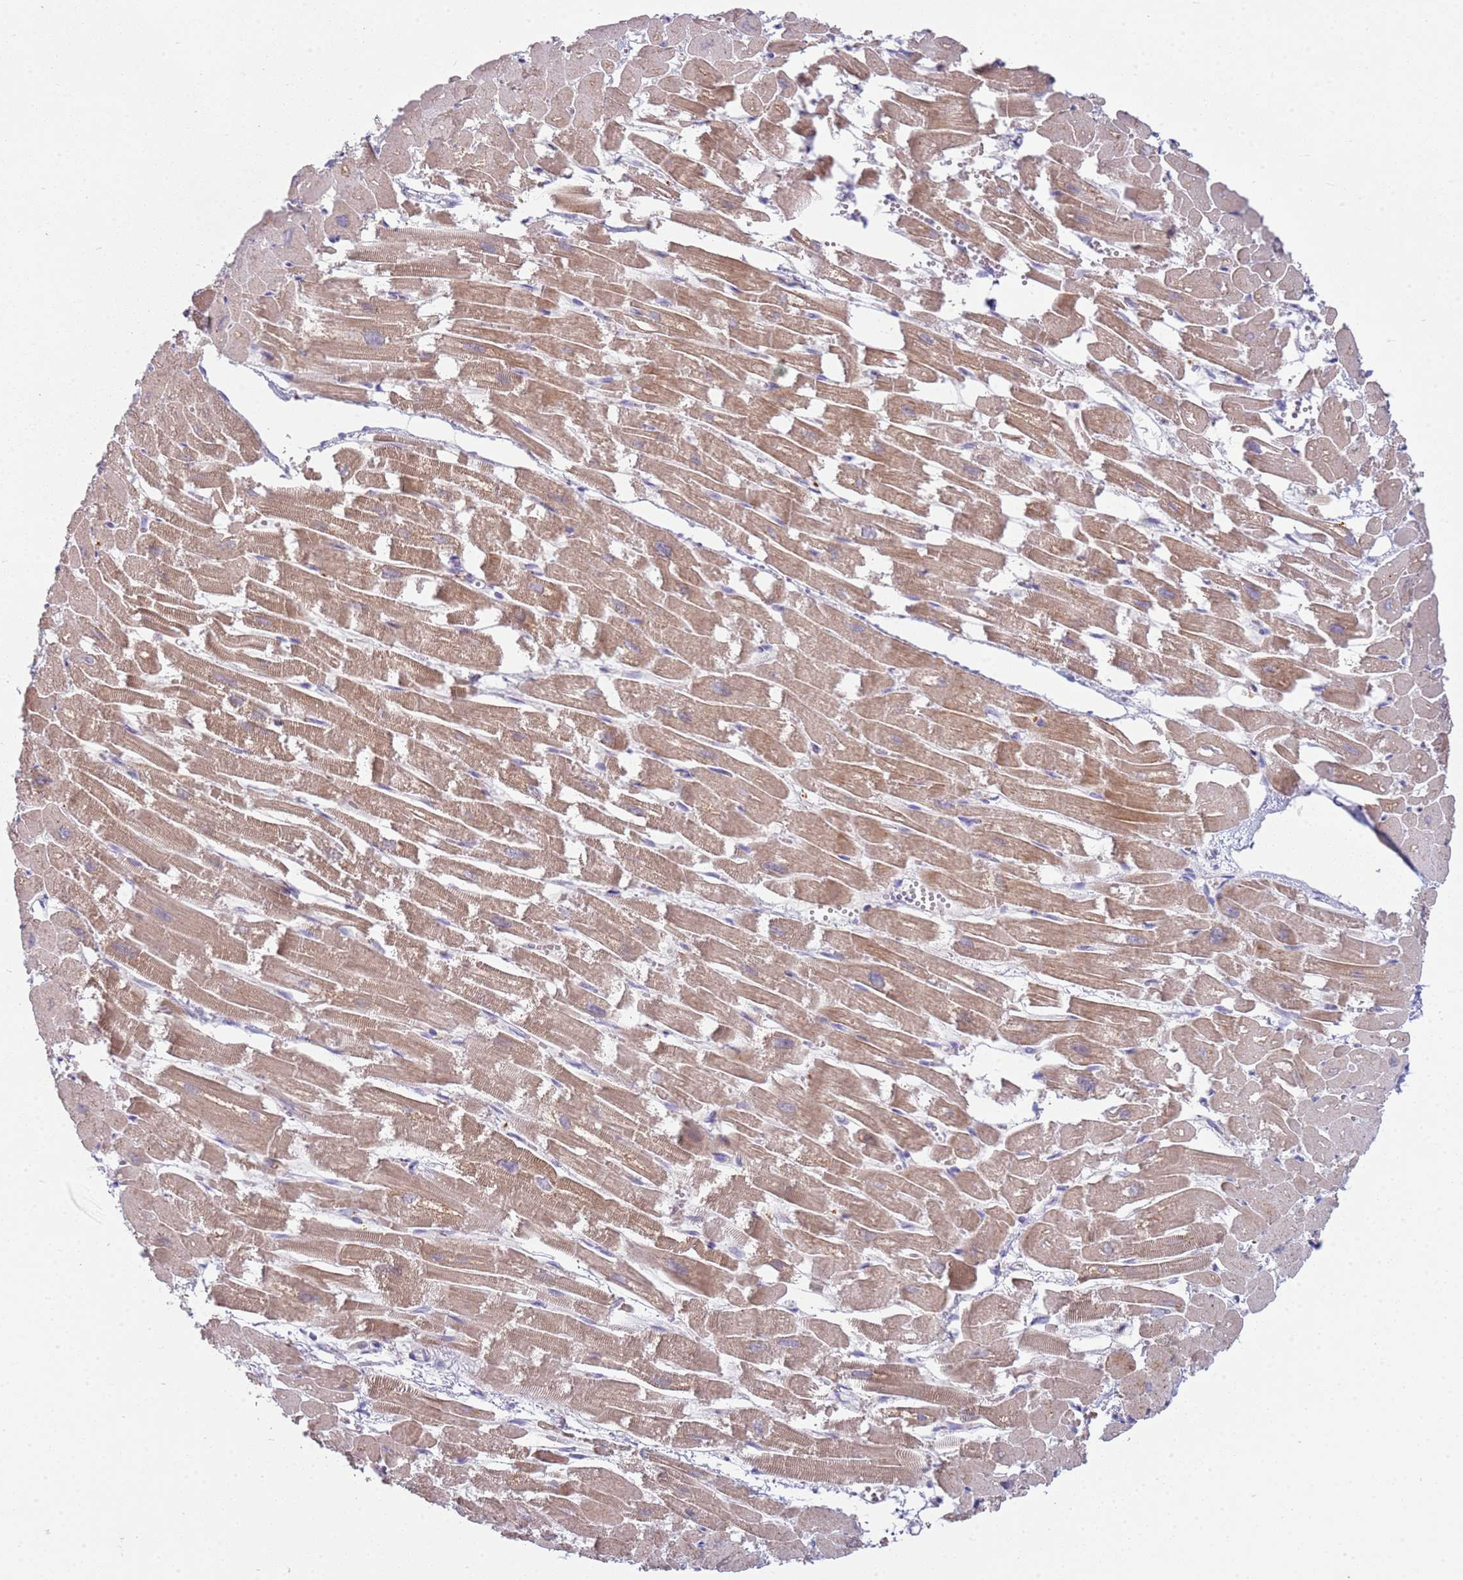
{"staining": {"intensity": "strong", "quantity": ">75%", "location": "cytoplasmic/membranous"}, "tissue": "heart muscle", "cell_type": "Cardiomyocytes", "image_type": "normal", "snomed": [{"axis": "morphology", "description": "Normal tissue, NOS"}, {"axis": "topography", "description": "Heart"}], "caption": "This micrograph shows immunohistochemistry staining of benign human heart muscle, with high strong cytoplasmic/membranous staining in approximately >75% of cardiomyocytes.", "gene": "TTPAL", "patient": {"sex": "male", "age": 54}}